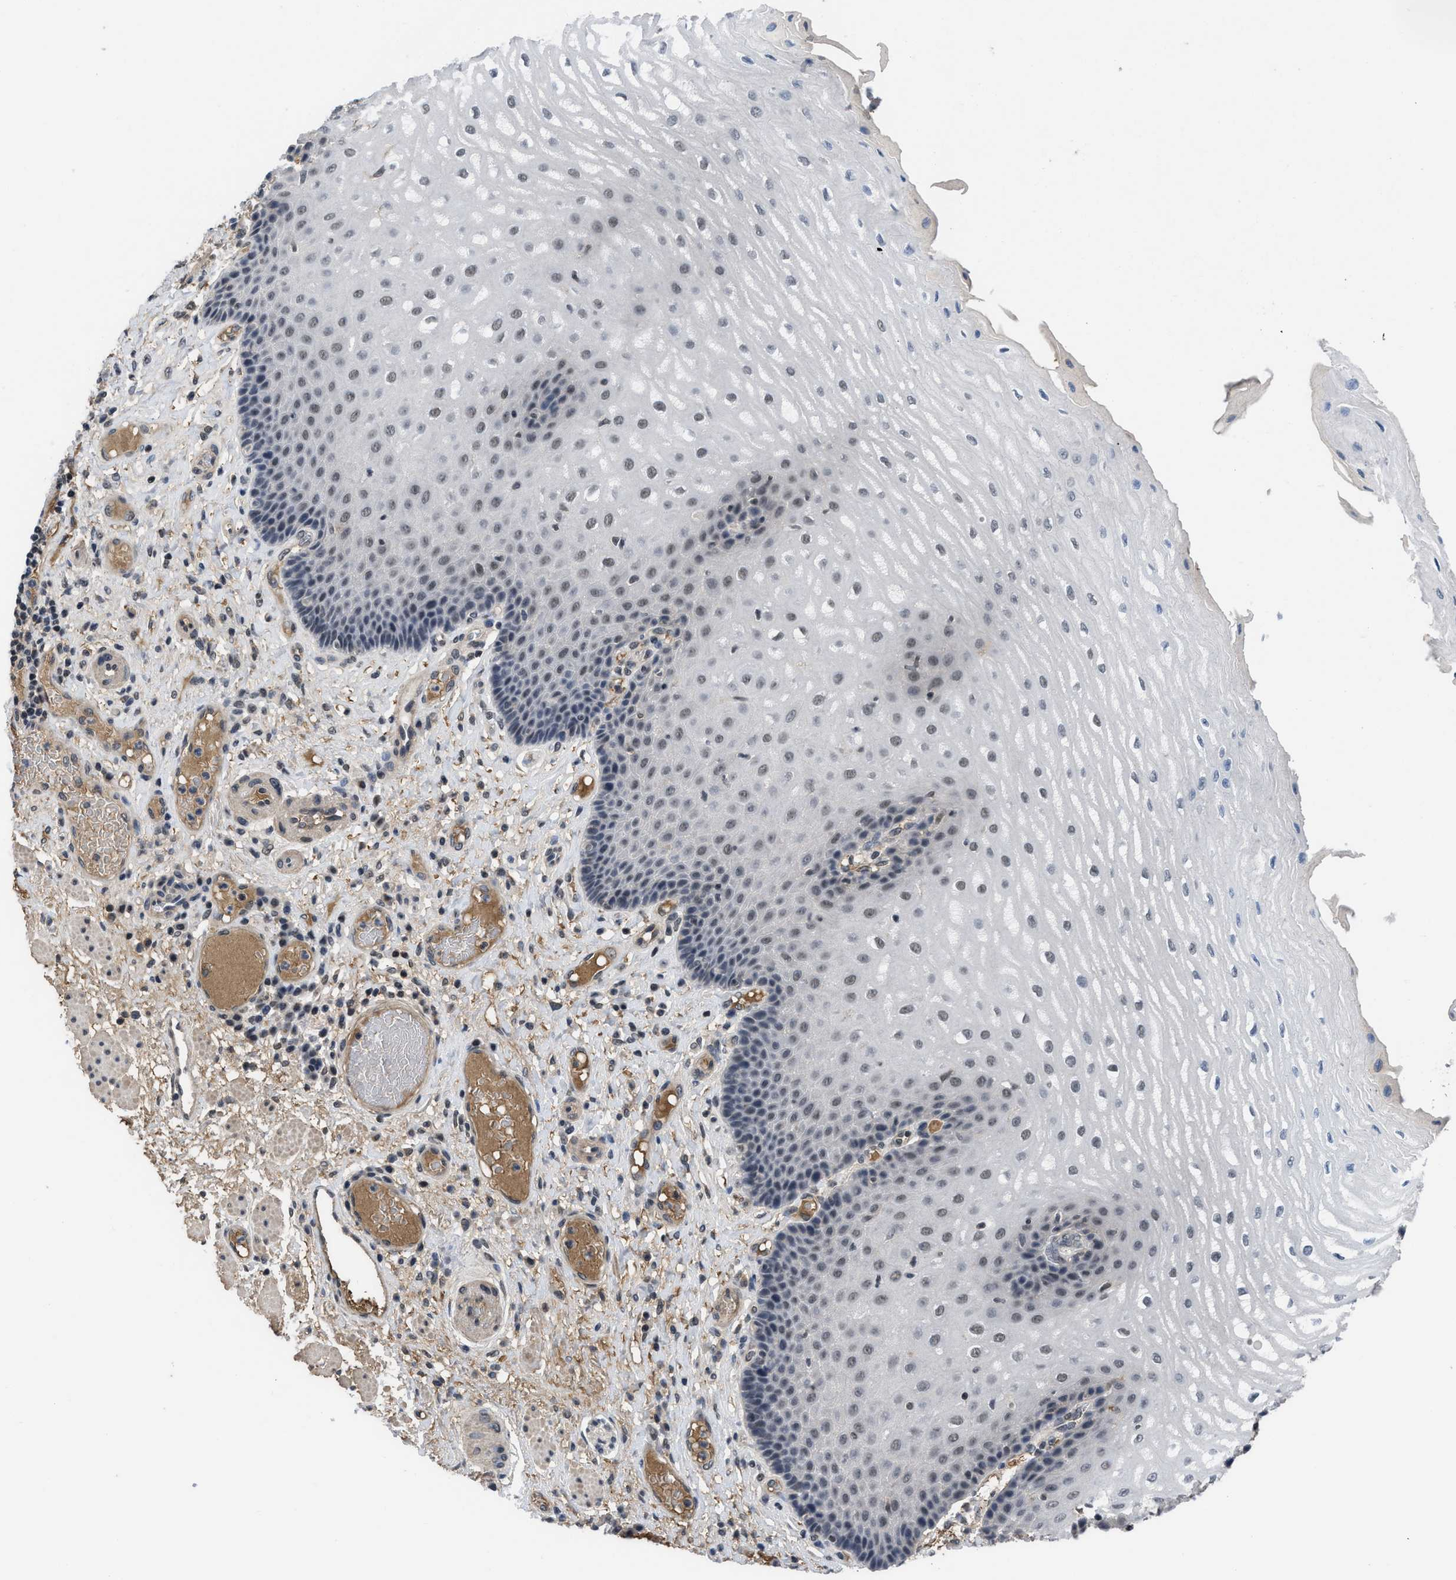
{"staining": {"intensity": "weak", "quantity": "25%-75%", "location": "nuclear"}, "tissue": "esophagus", "cell_type": "Squamous epithelial cells", "image_type": "normal", "snomed": [{"axis": "morphology", "description": "Normal tissue, NOS"}, {"axis": "topography", "description": "Esophagus"}], "caption": "Immunohistochemistry (IHC) histopathology image of unremarkable esophagus: human esophagus stained using immunohistochemistry reveals low levels of weak protein expression localized specifically in the nuclear of squamous epithelial cells, appearing as a nuclear brown color.", "gene": "TERF2IP", "patient": {"sex": "male", "age": 54}}